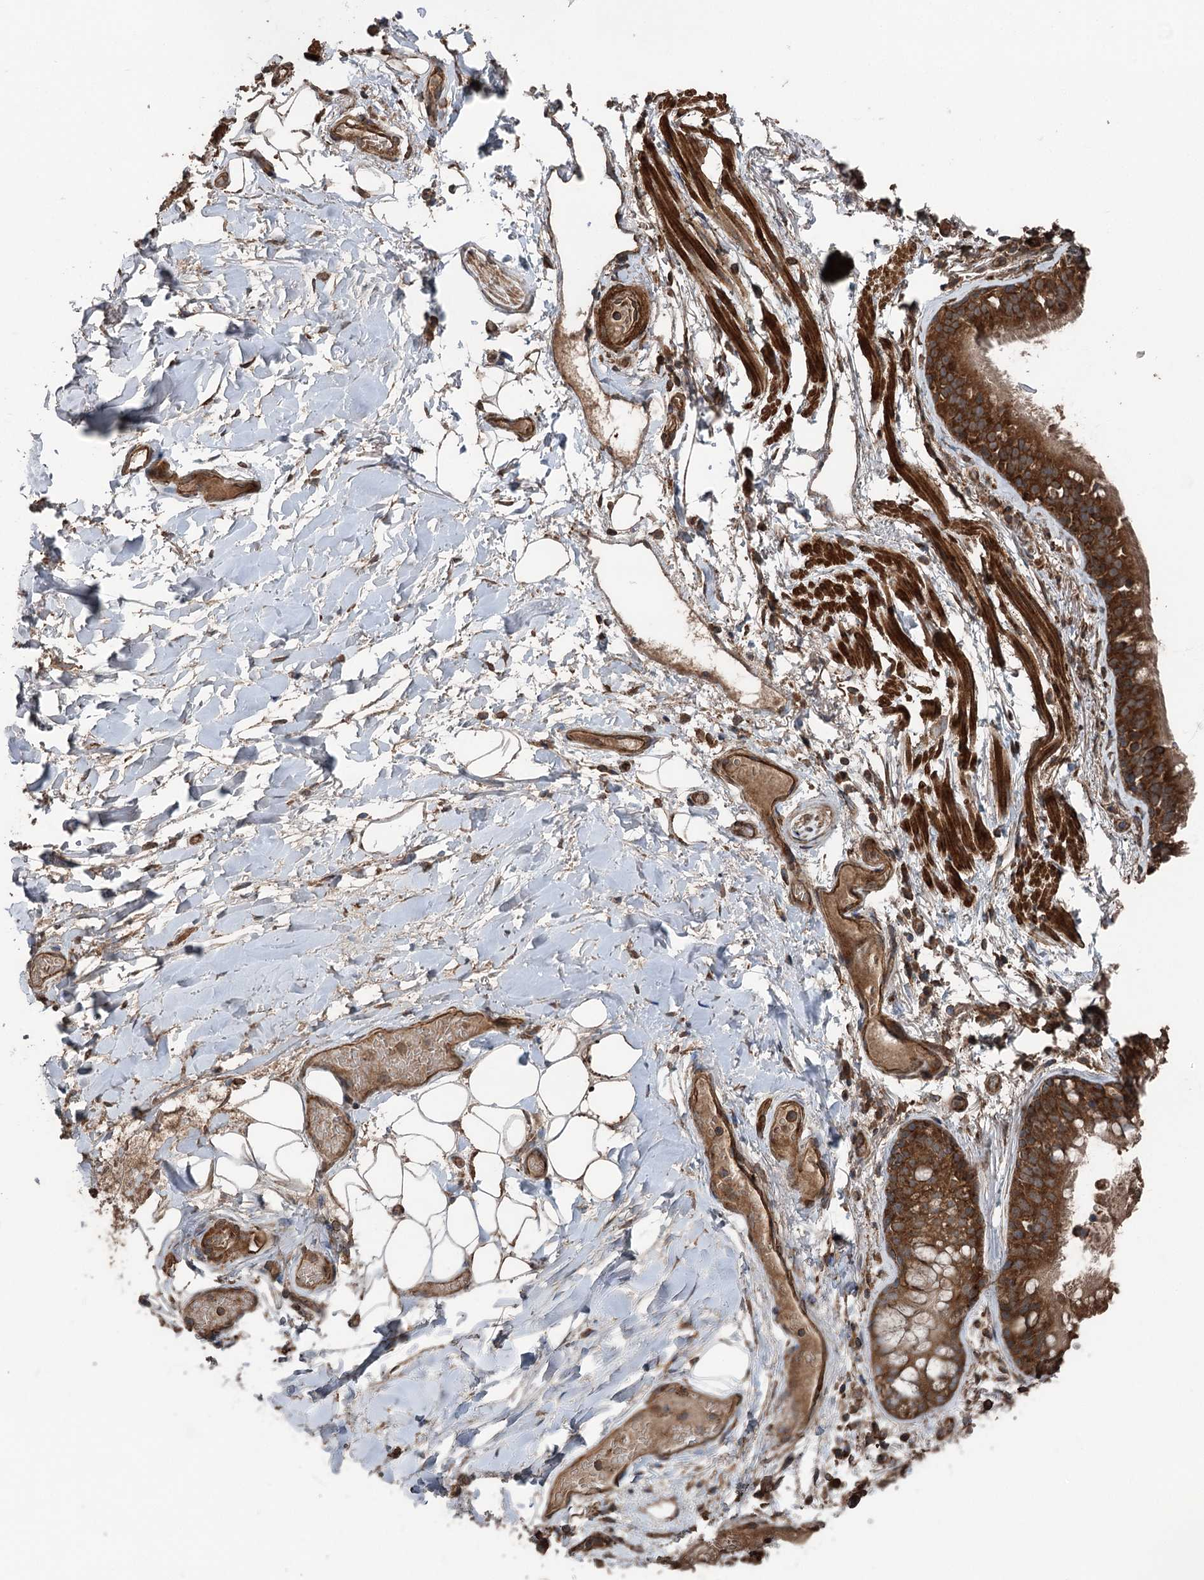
{"staining": {"intensity": "moderate", "quantity": ">75%", "location": "cytoplasmic/membranous"}, "tissue": "adipose tissue", "cell_type": "Adipocytes", "image_type": "normal", "snomed": [{"axis": "morphology", "description": "Normal tissue, NOS"}, {"axis": "topography", "description": "Lymph node"}, {"axis": "topography", "description": "Cartilage tissue"}, {"axis": "topography", "description": "Bronchus"}], "caption": "IHC (DAB) staining of benign human adipose tissue displays moderate cytoplasmic/membranous protein expression in about >75% of adipocytes. The staining is performed using DAB brown chromogen to label protein expression. The nuclei are counter-stained blue using hematoxylin.", "gene": "RNF214", "patient": {"sex": "male", "age": 63}}